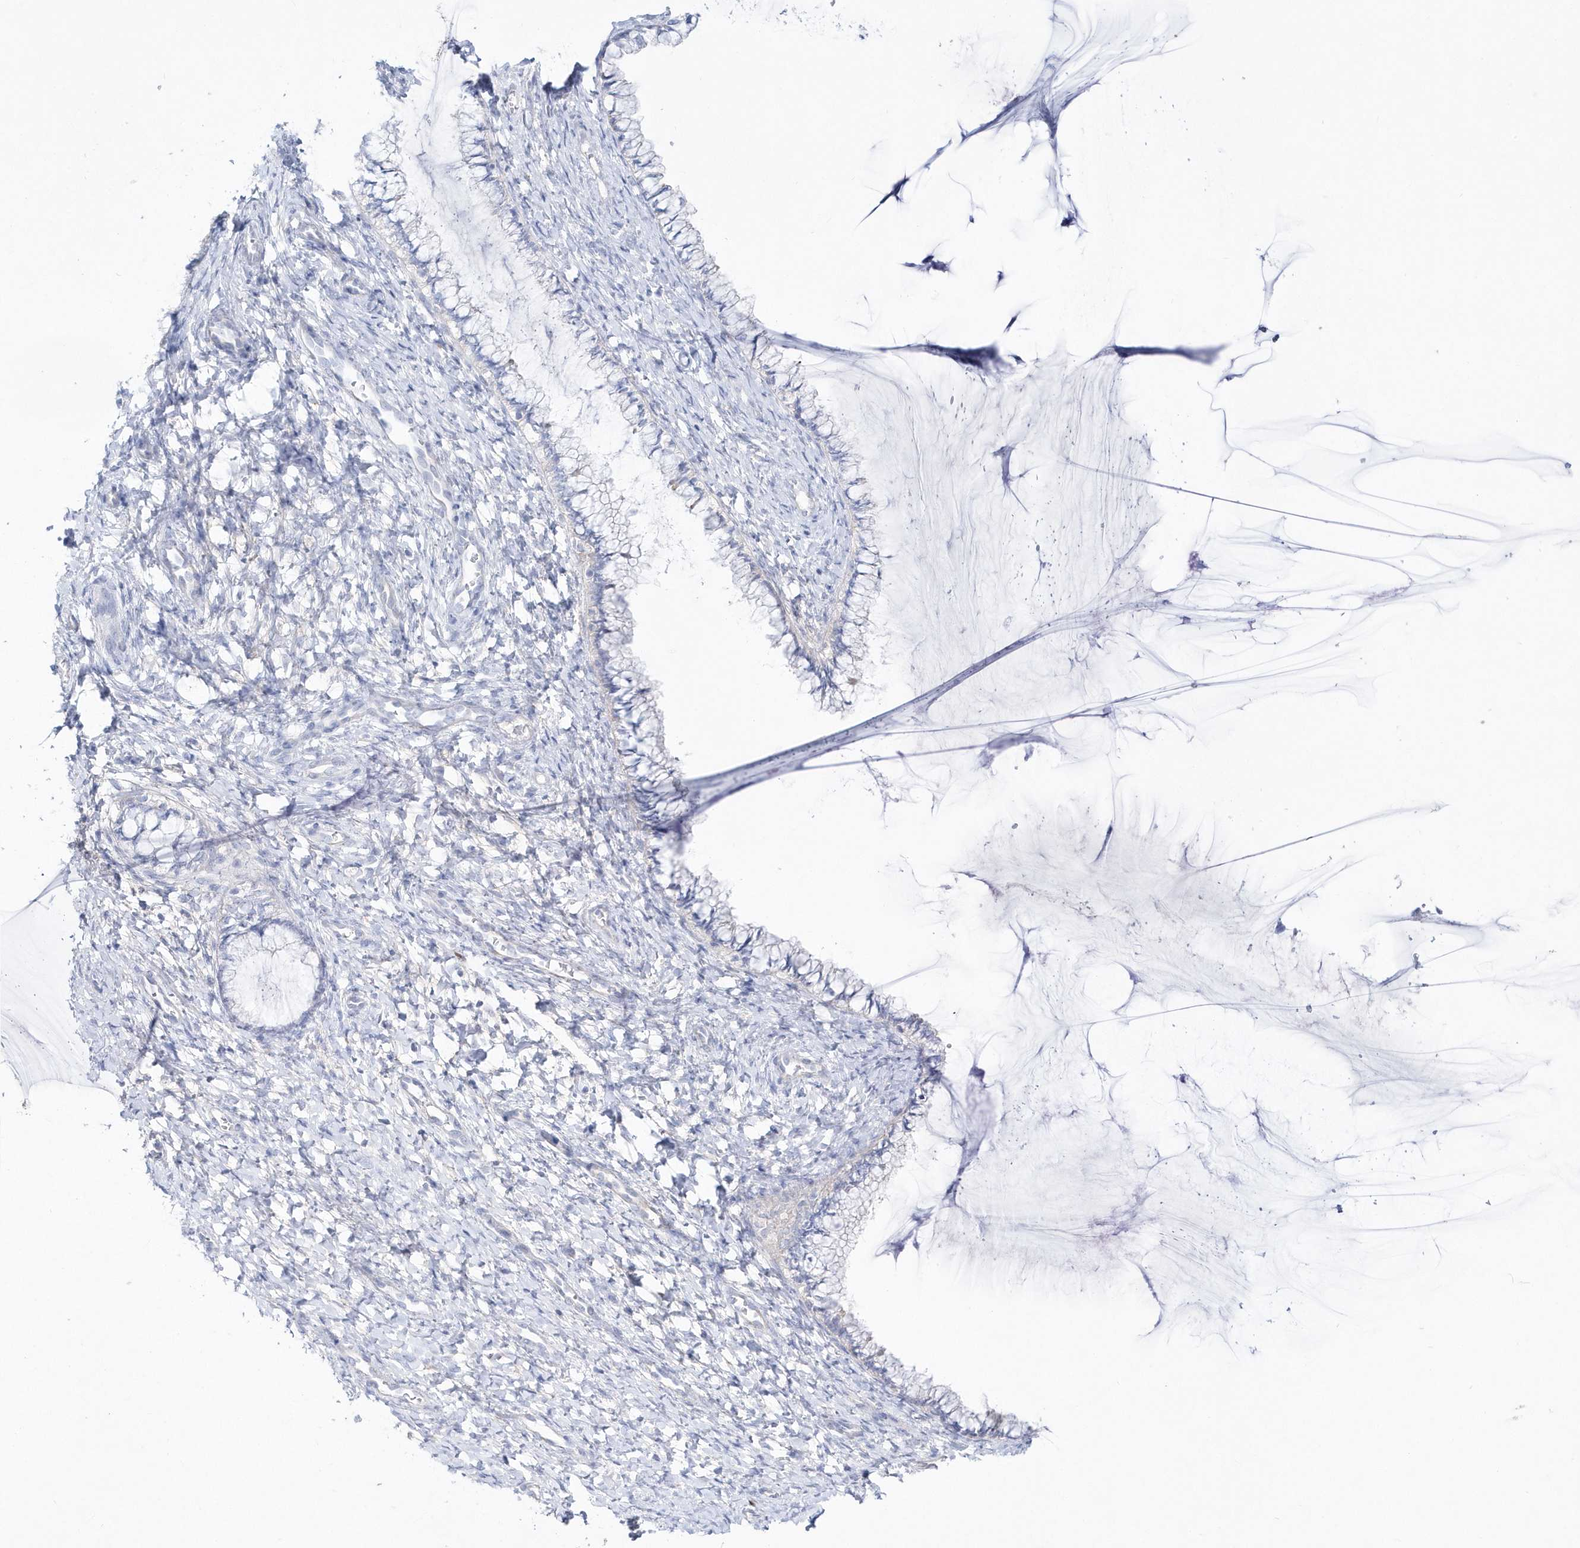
{"staining": {"intensity": "negative", "quantity": "none", "location": "none"}, "tissue": "cervix", "cell_type": "Glandular cells", "image_type": "normal", "snomed": [{"axis": "morphology", "description": "Normal tissue, NOS"}, {"axis": "morphology", "description": "Adenocarcinoma, NOS"}, {"axis": "topography", "description": "Cervix"}], "caption": "Immunohistochemistry image of benign cervix stained for a protein (brown), which exhibits no staining in glandular cells.", "gene": "TMCO6", "patient": {"sex": "female", "age": 29}}